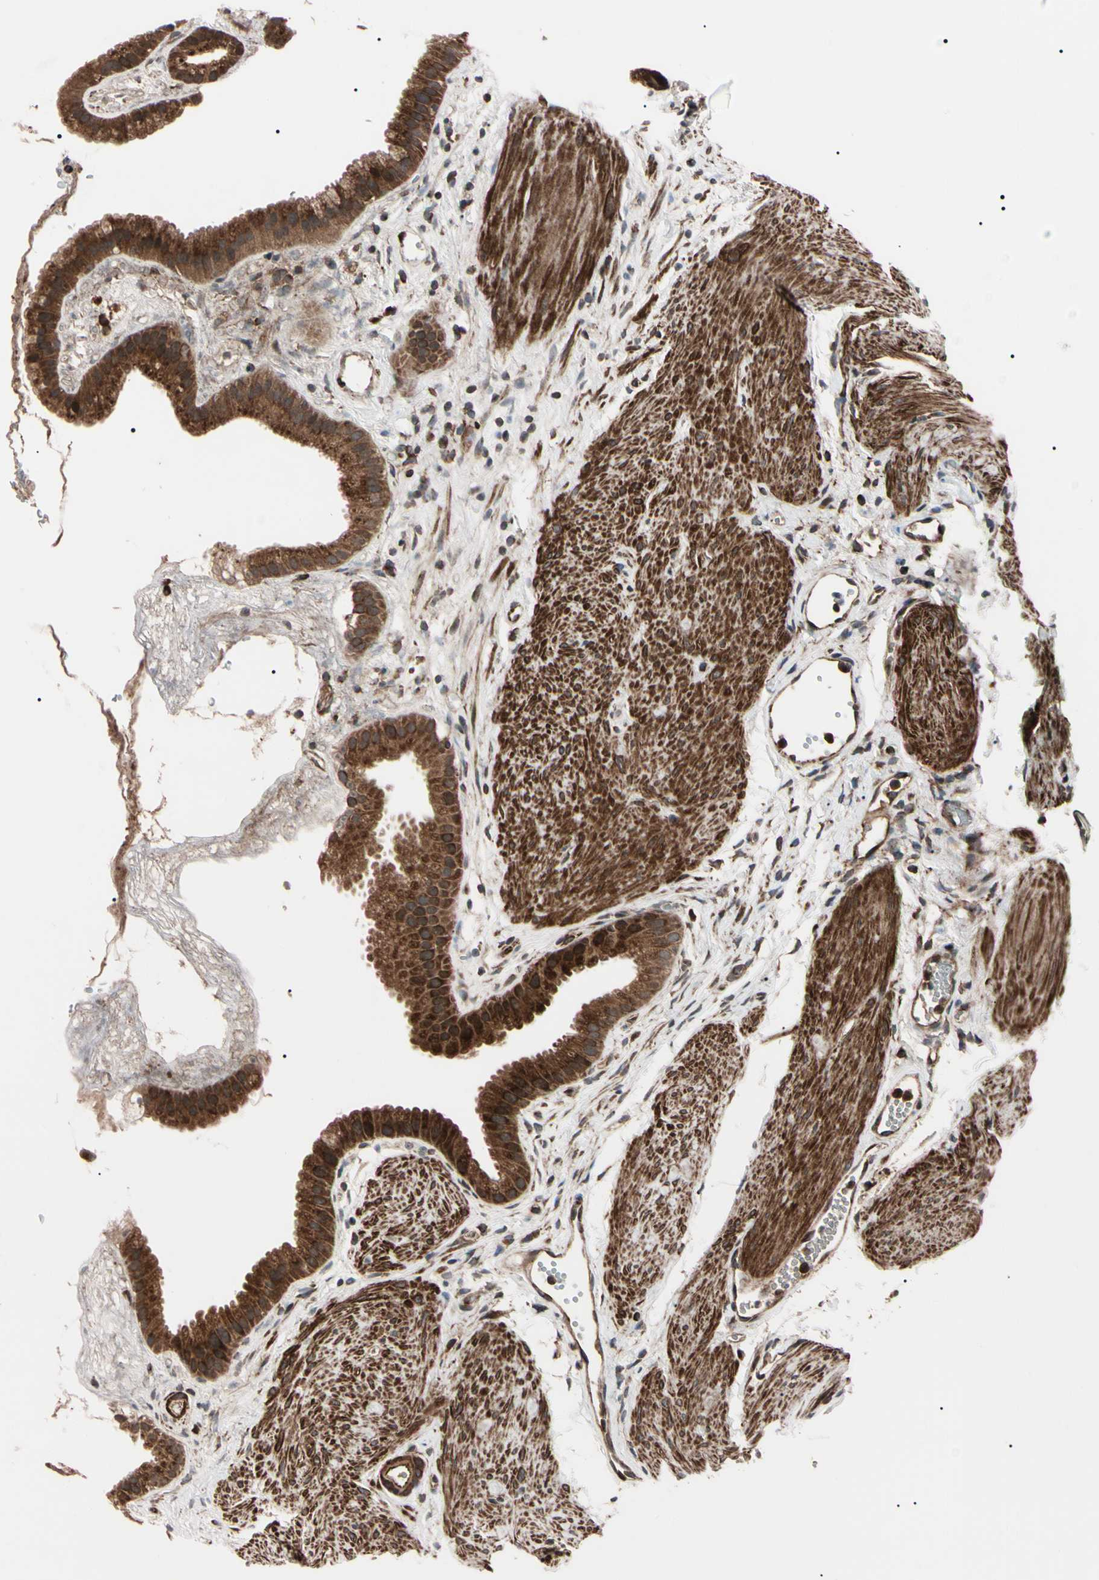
{"staining": {"intensity": "strong", "quantity": ">75%", "location": "cytoplasmic/membranous"}, "tissue": "gallbladder", "cell_type": "Glandular cells", "image_type": "normal", "snomed": [{"axis": "morphology", "description": "Normal tissue, NOS"}, {"axis": "topography", "description": "Gallbladder"}], "caption": "The image displays immunohistochemical staining of unremarkable gallbladder. There is strong cytoplasmic/membranous positivity is present in approximately >75% of glandular cells. The protein of interest is stained brown, and the nuclei are stained in blue (DAB IHC with brightfield microscopy, high magnification).", "gene": "GUCY1B1", "patient": {"sex": "female", "age": 64}}